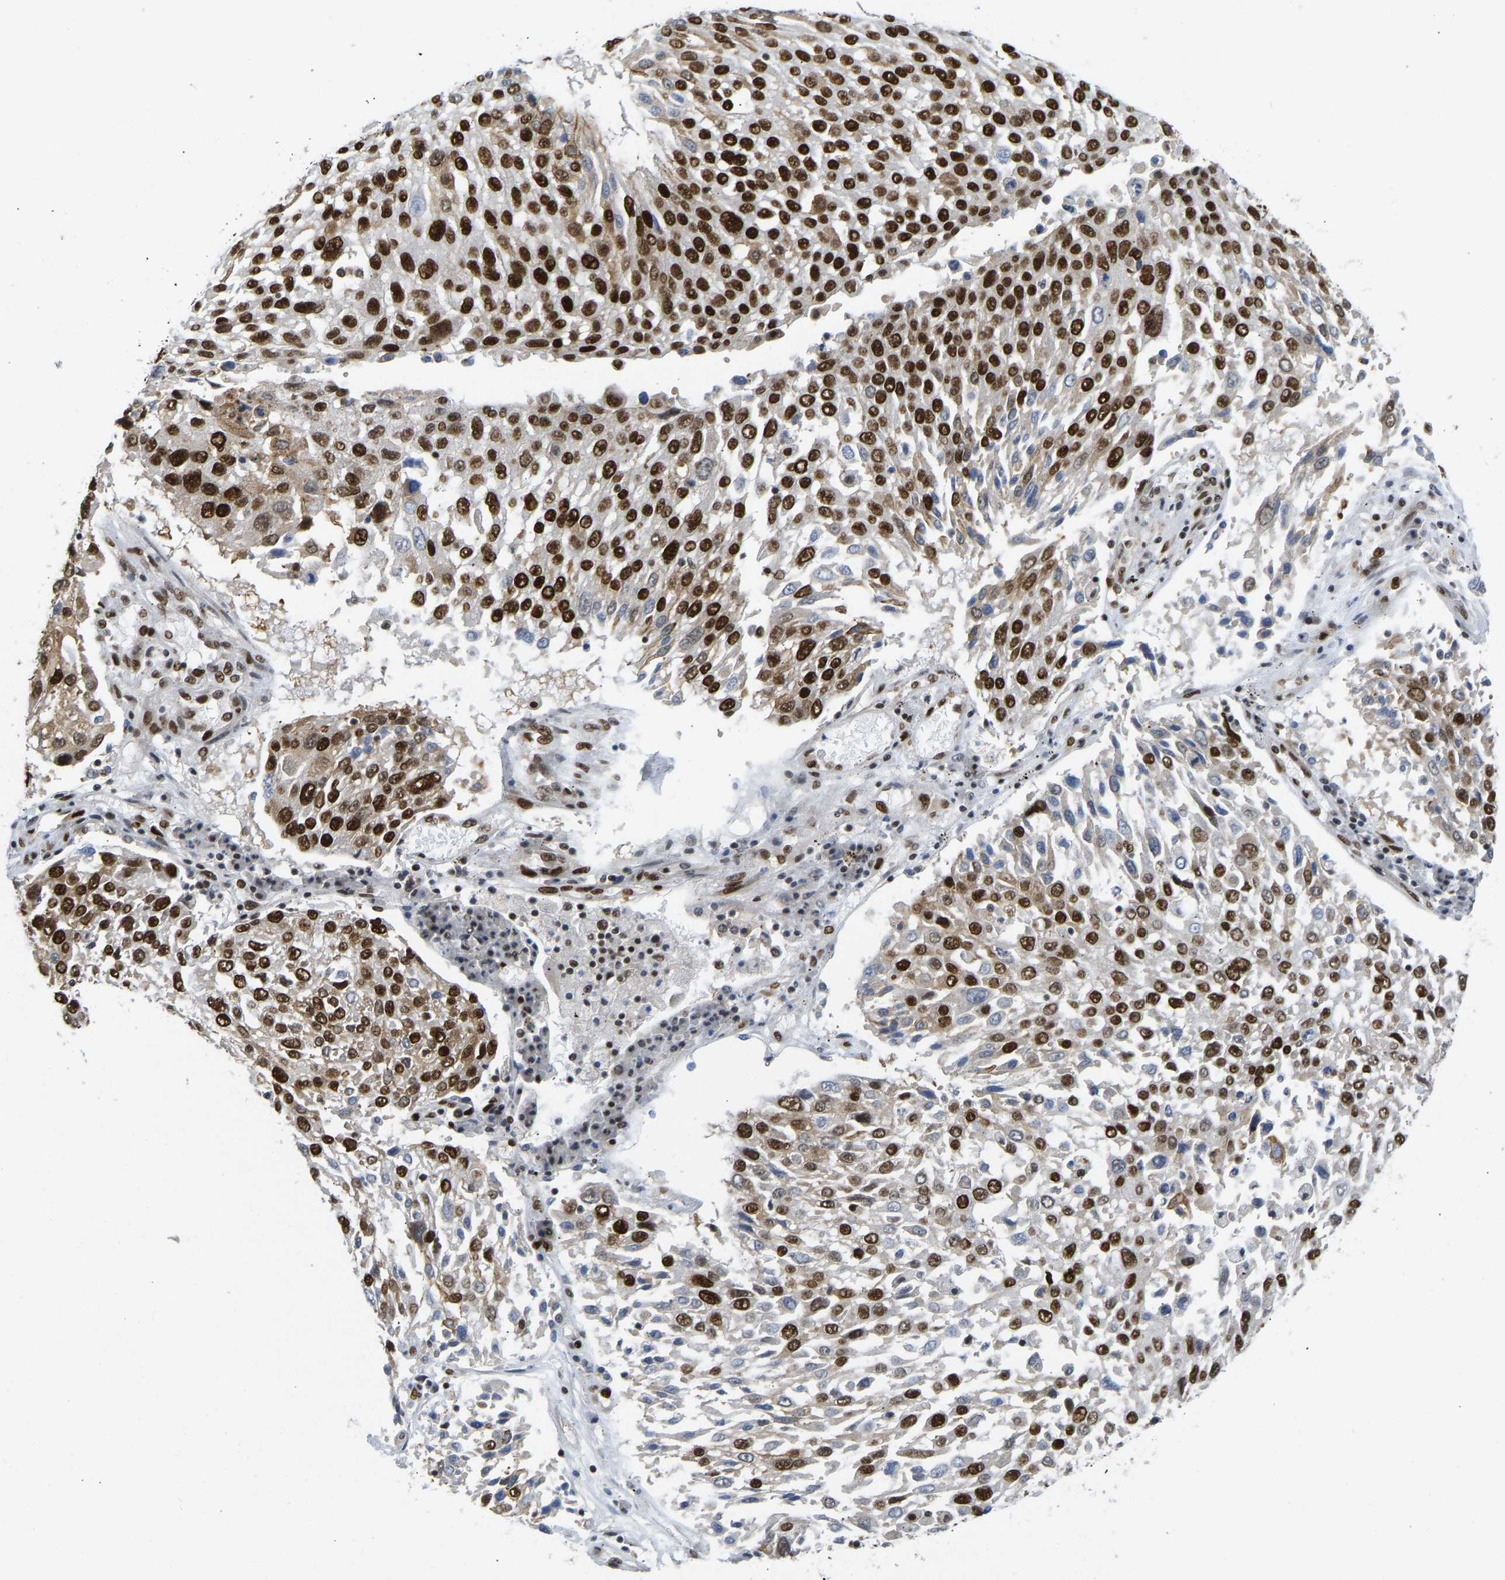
{"staining": {"intensity": "strong", "quantity": ">75%", "location": "nuclear"}, "tissue": "lung cancer", "cell_type": "Tumor cells", "image_type": "cancer", "snomed": [{"axis": "morphology", "description": "Squamous cell carcinoma, NOS"}, {"axis": "topography", "description": "Lung"}], "caption": "Human lung squamous cell carcinoma stained for a protein (brown) demonstrates strong nuclear positive positivity in about >75% of tumor cells.", "gene": "FOXK1", "patient": {"sex": "male", "age": 65}}